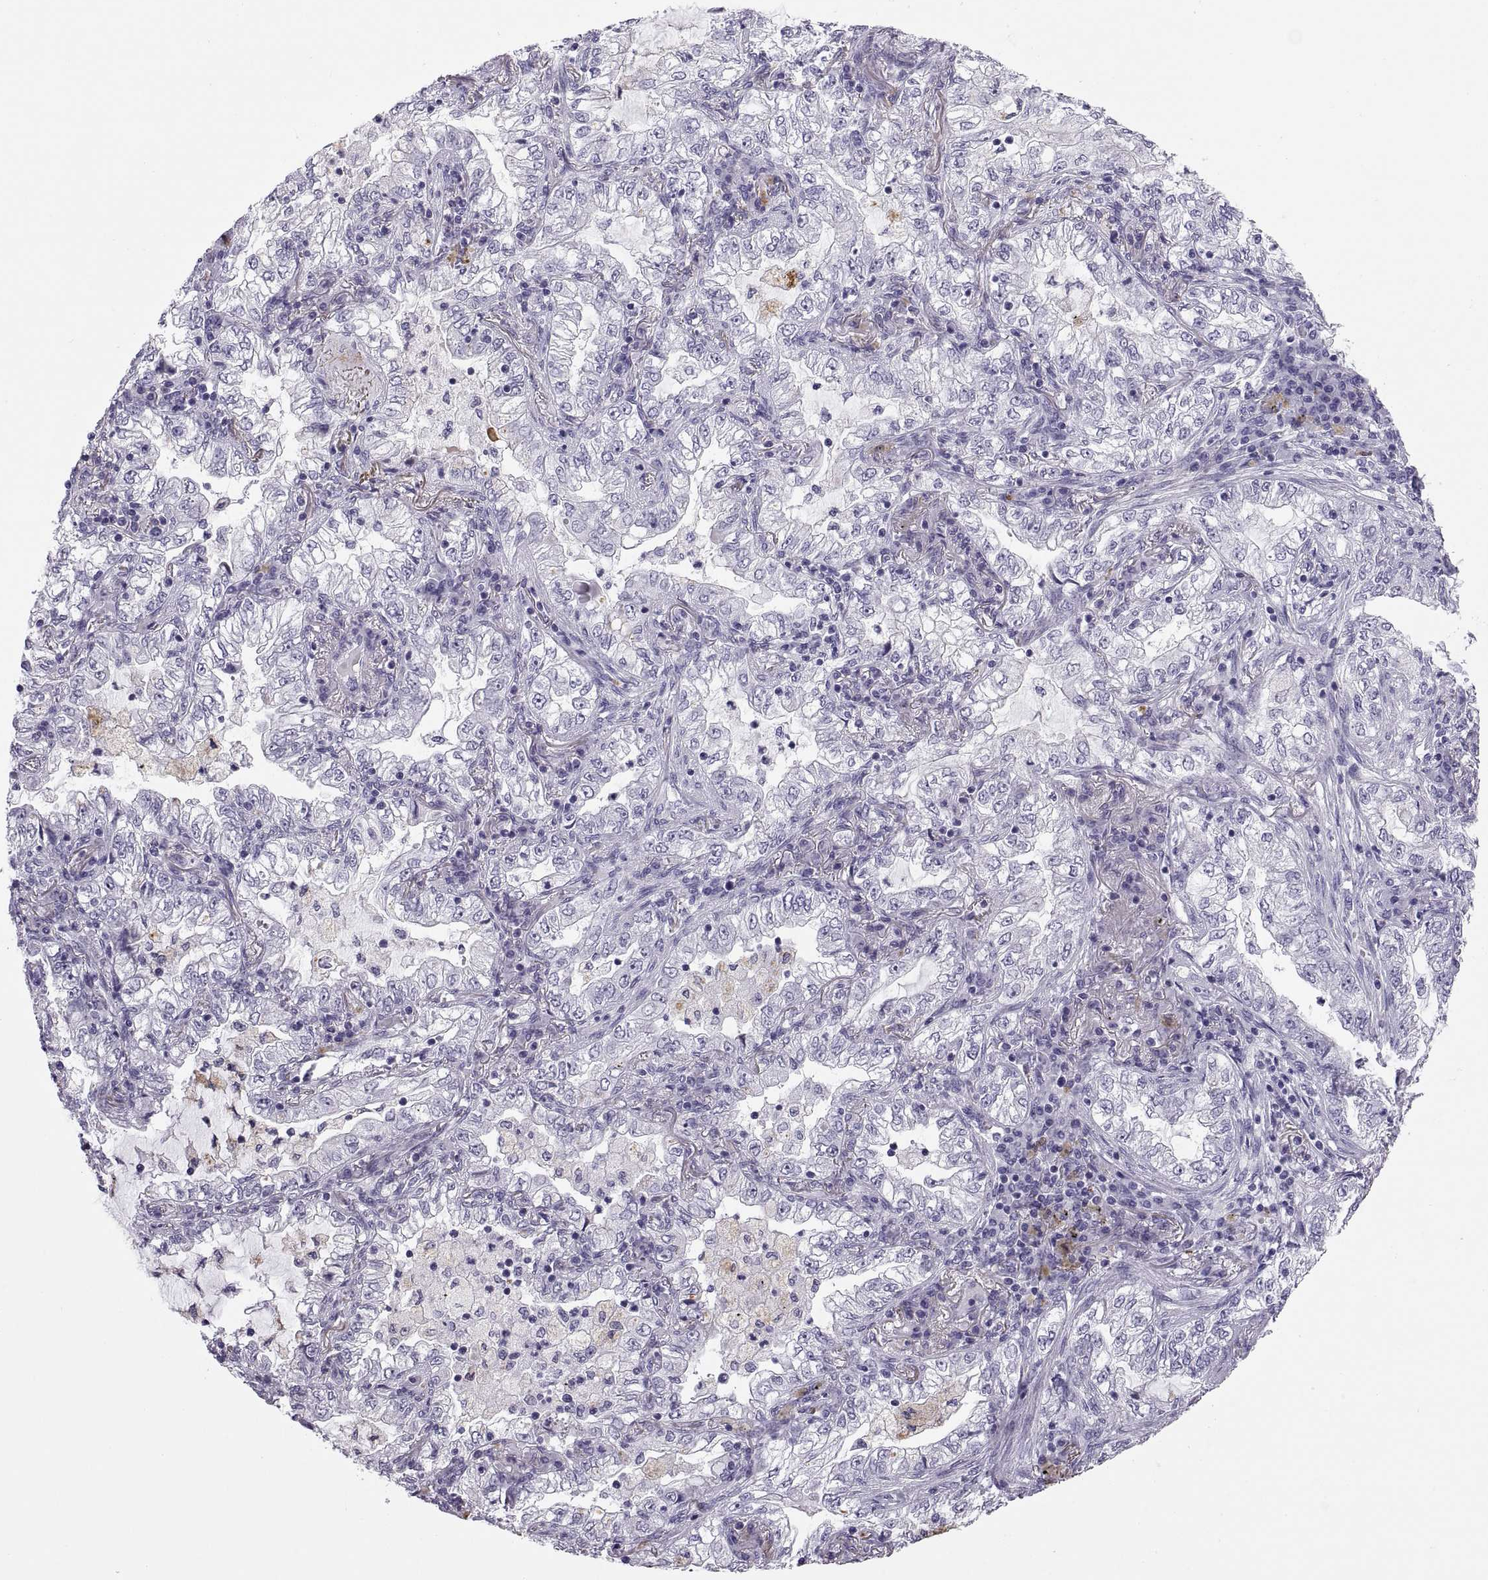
{"staining": {"intensity": "negative", "quantity": "none", "location": "none"}, "tissue": "lung cancer", "cell_type": "Tumor cells", "image_type": "cancer", "snomed": [{"axis": "morphology", "description": "Adenocarcinoma, NOS"}, {"axis": "topography", "description": "Lung"}], "caption": "The micrograph demonstrates no significant staining in tumor cells of lung cancer. (DAB (3,3'-diaminobenzidine) immunohistochemistry with hematoxylin counter stain).", "gene": "QRICH2", "patient": {"sex": "female", "age": 73}}